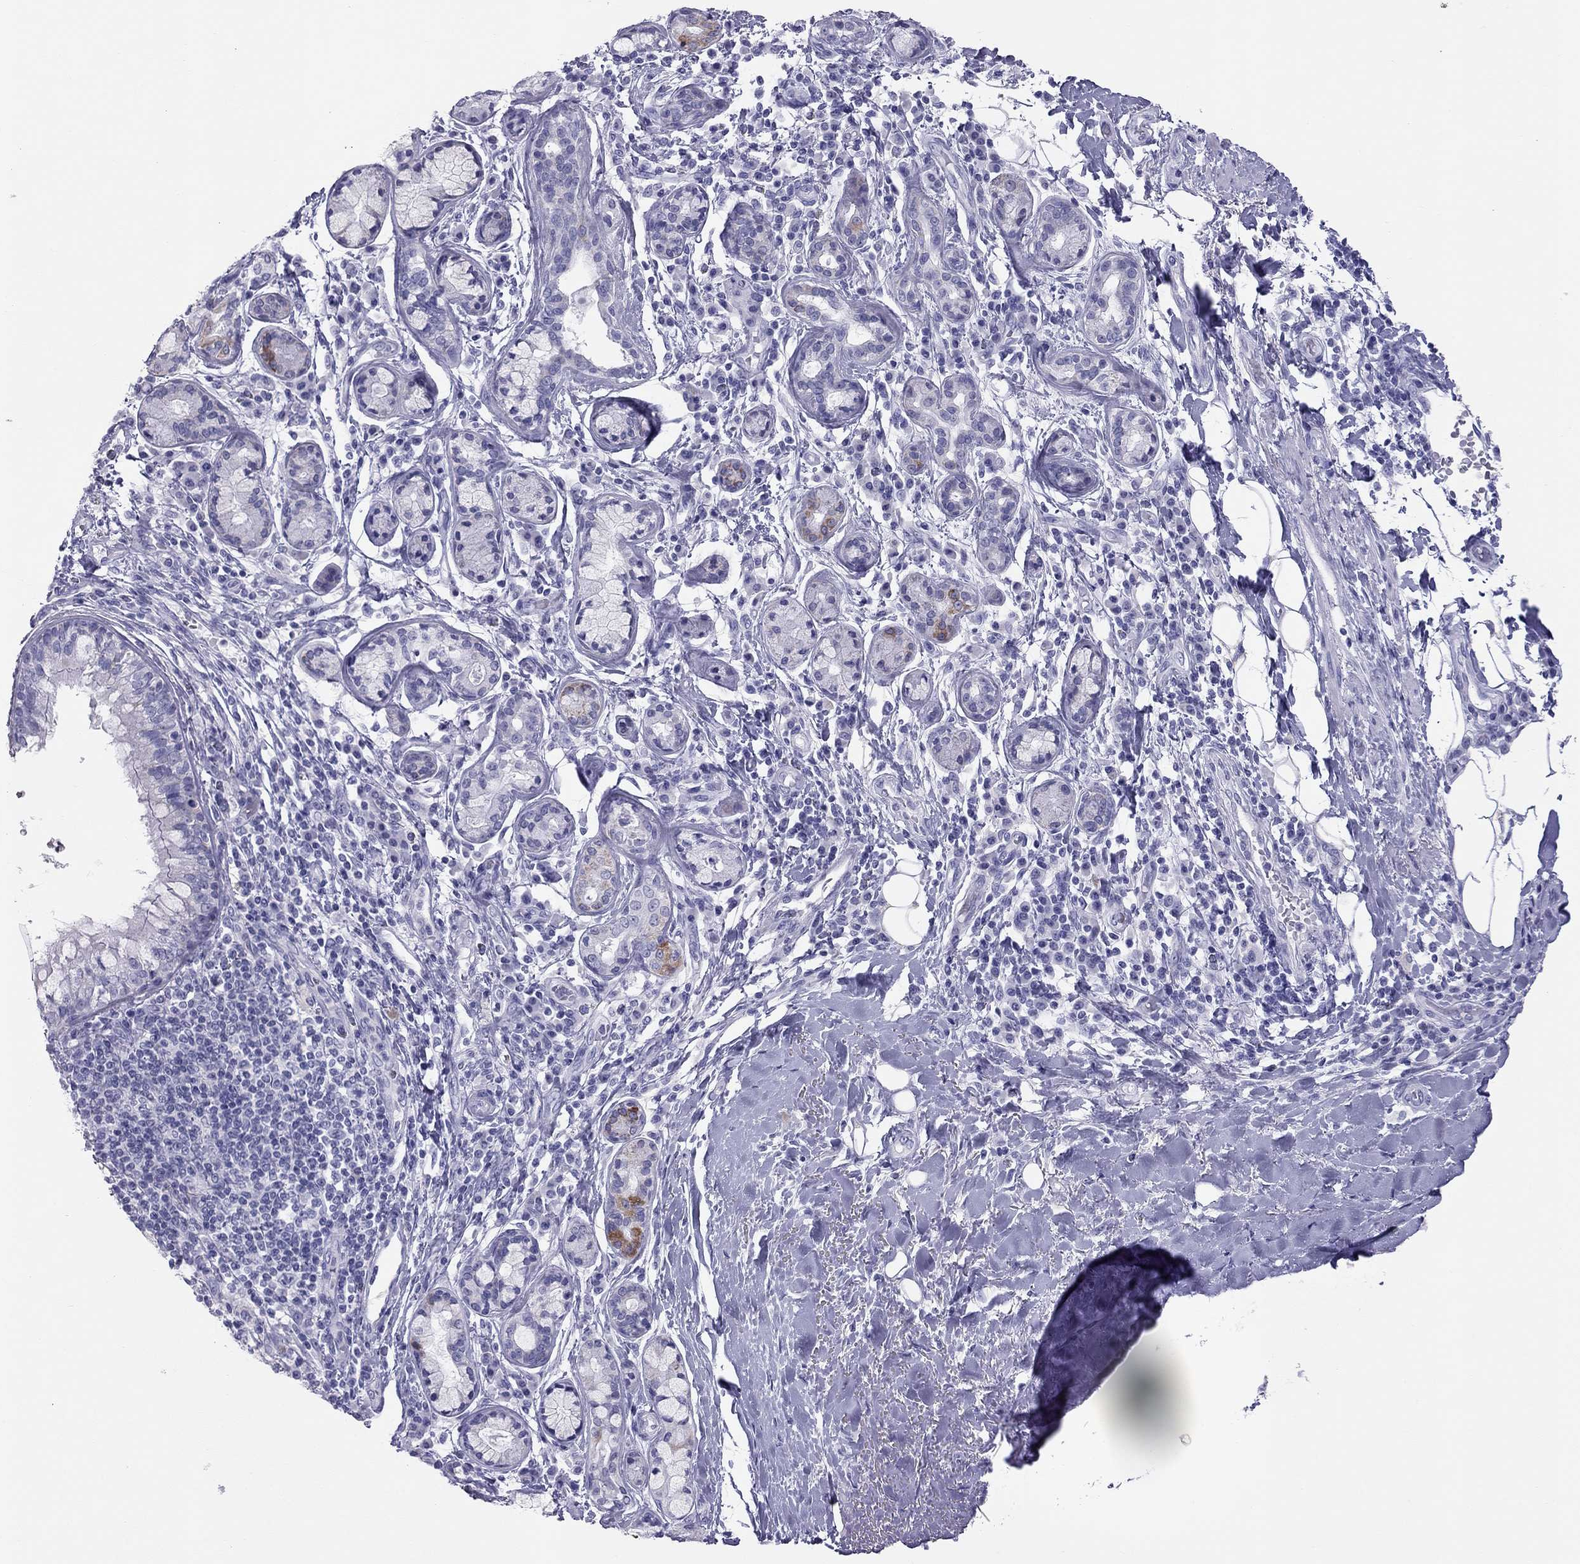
{"staining": {"intensity": "negative", "quantity": "none", "location": "none"}, "tissue": "bronchus", "cell_type": "Respiratory epithelial cells", "image_type": "normal", "snomed": [{"axis": "morphology", "description": "Normal tissue, NOS"}, {"axis": "morphology", "description": "Squamous cell carcinoma, NOS"}, {"axis": "topography", "description": "Bronchus"}, {"axis": "topography", "description": "Lung"}], "caption": "Immunohistochemical staining of normal bronchus displays no significant positivity in respiratory epithelial cells.", "gene": "TRPM3", "patient": {"sex": "male", "age": 69}}